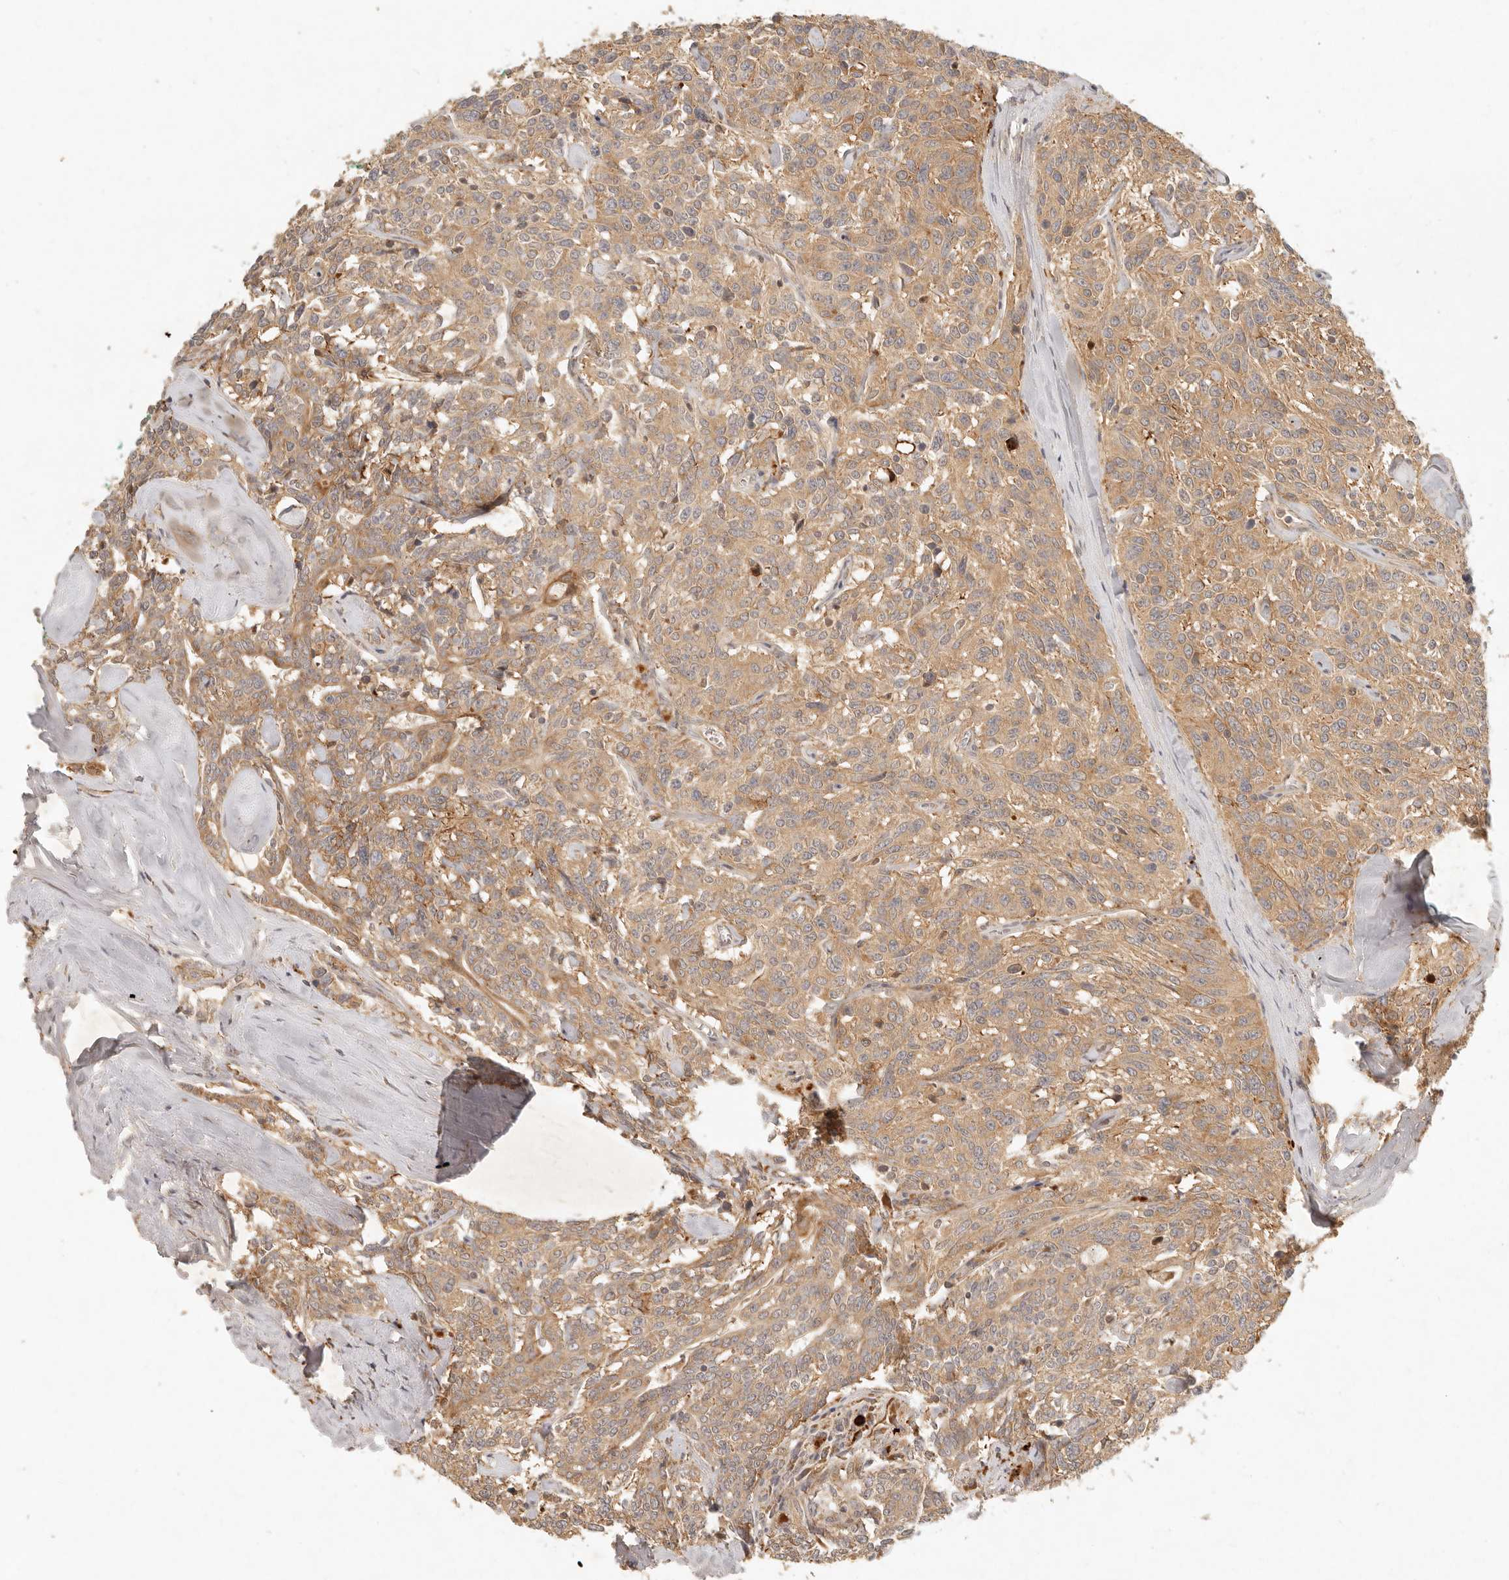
{"staining": {"intensity": "moderate", "quantity": ">75%", "location": "cytoplasmic/membranous"}, "tissue": "carcinoid", "cell_type": "Tumor cells", "image_type": "cancer", "snomed": [{"axis": "morphology", "description": "Carcinoid, malignant, NOS"}, {"axis": "topography", "description": "Lung"}], "caption": "IHC (DAB) staining of malignant carcinoid demonstrates moderate cytoplasmic/membranous protein positivity in approximately >75% of tumor cells. (DAB = brown stain, brightfield microscopy at high magnification).", "gene": "ANKRD61", "patient": {"sex": "female", "age": 46}}